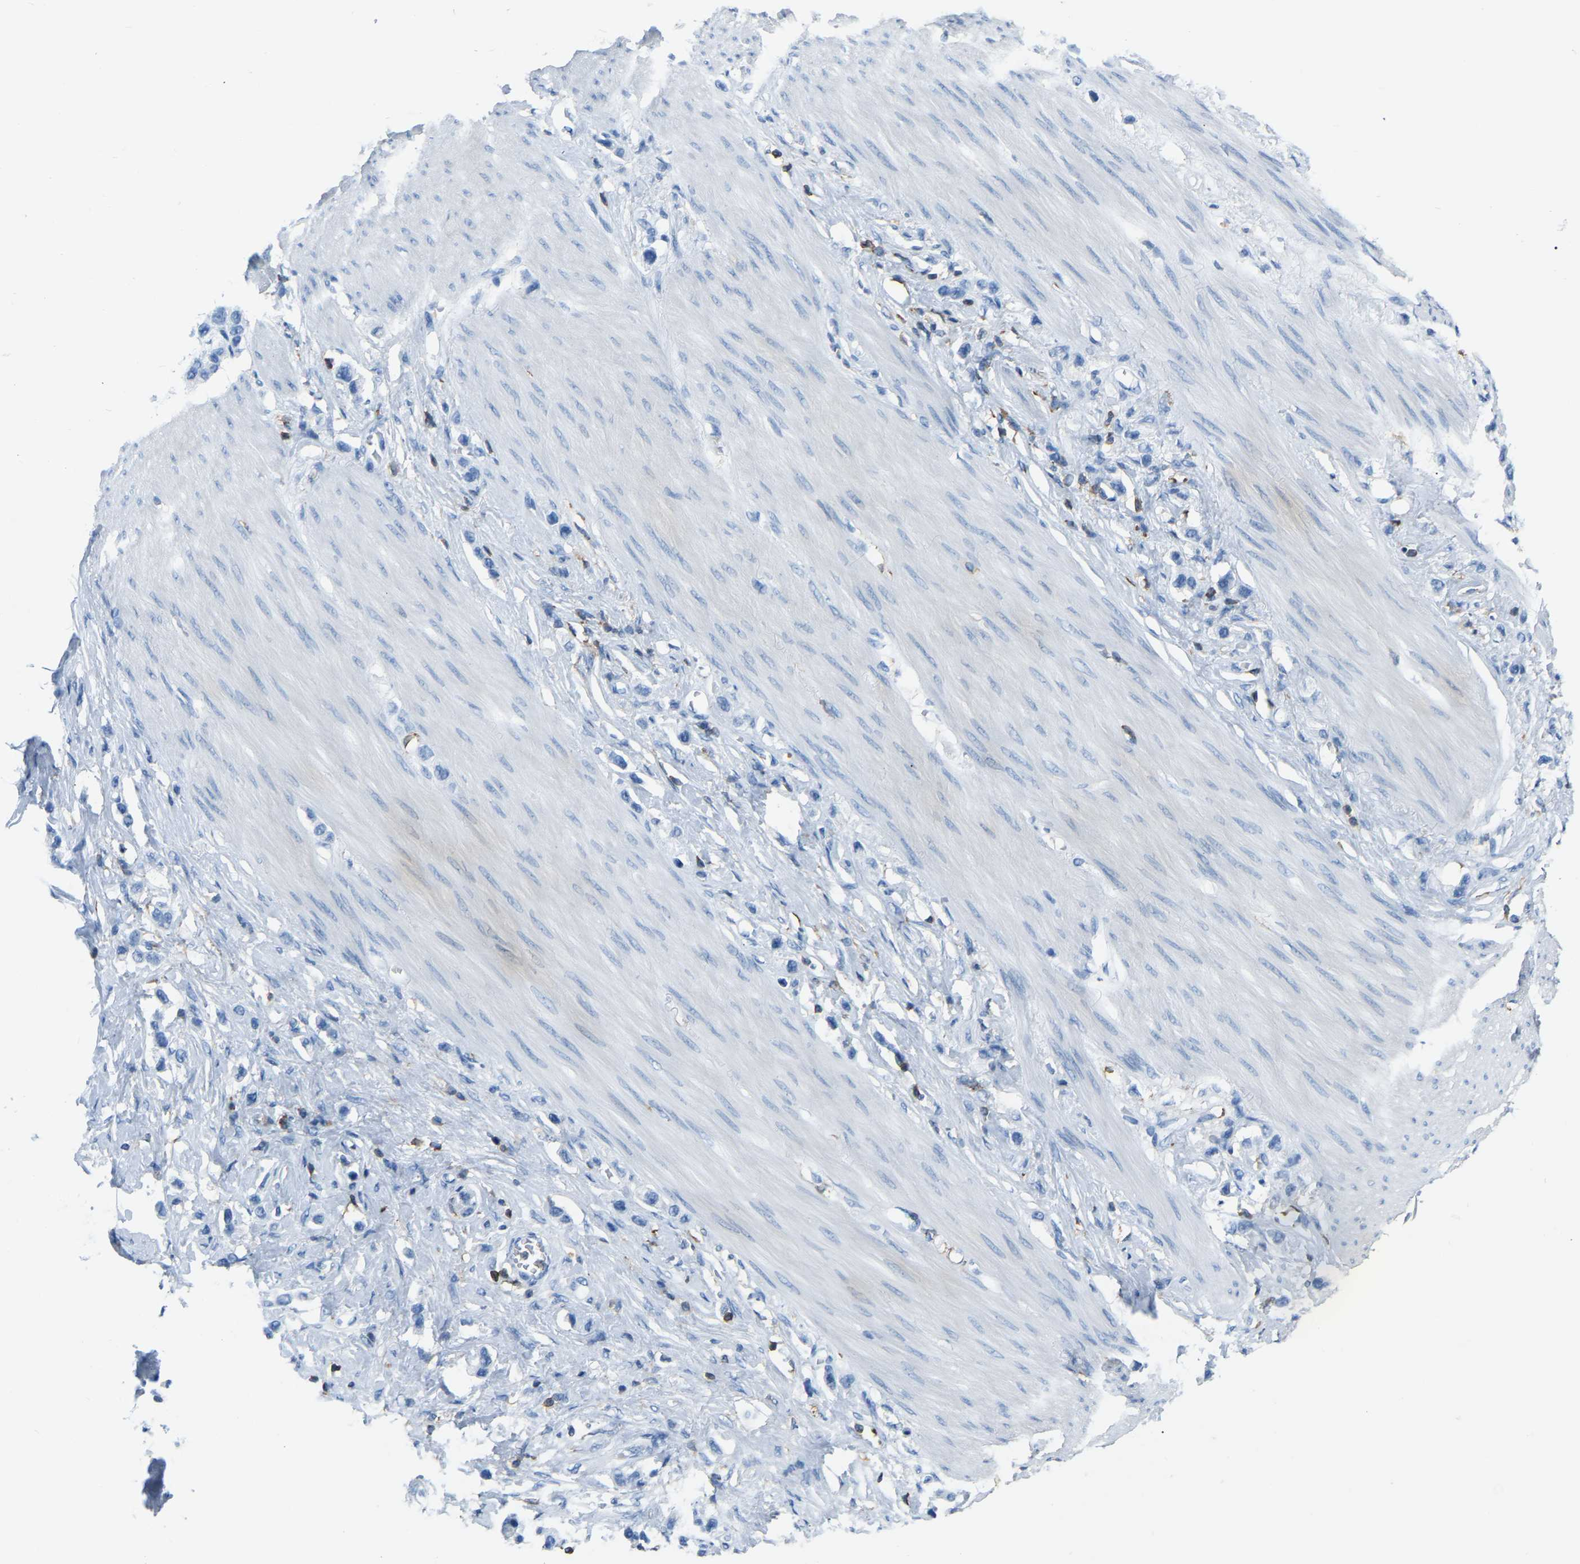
{"staining": {"intensity": "negative", "quantity": "none", "location": "none"}, "tissue": "stomach cancer", "cell_type": "Tumor cells", "image_type": "cancer", "snomed": [{"axis": "morphology", "description": "Adenocarcinoma, NOS"}, {"axis": "topography", "description": "Stomach"}], "caption": "A high-resolution micrograph shows immunohistochemistry (IHC) staining of adenocarcinoma (stomach), which exhibits no significant expression in tumor cells. (Stains: DAB (3,3'-diaminobenzidine) immunohistochemistry with hematoxylin counter stain, Microscopy: brightfield microscopy at high magnification).", "gene": "ARHGAP45", "patient": {"sex": "female", "age": 65}}